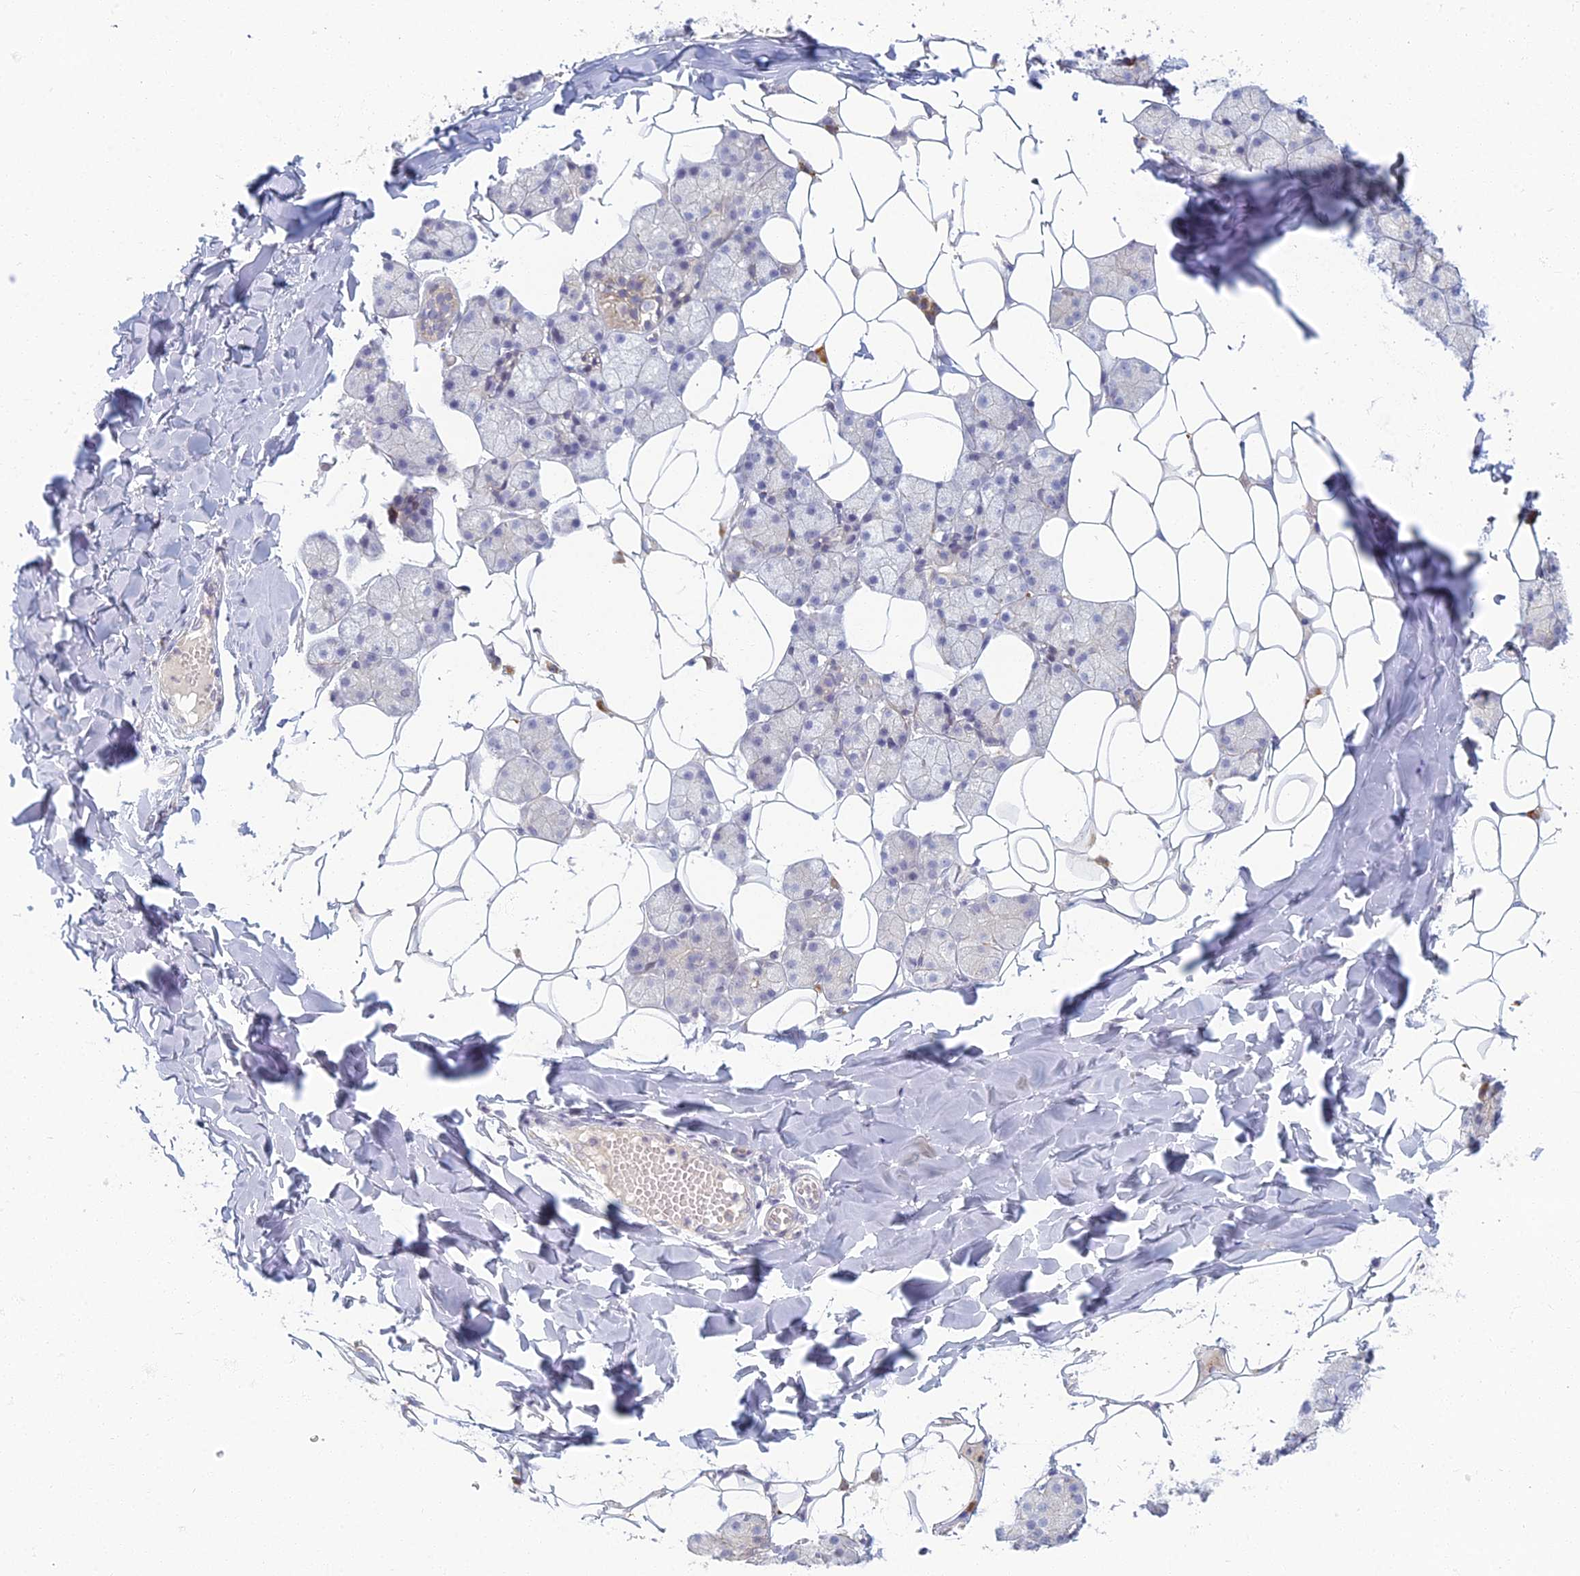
{"staining": {"intensity": "weak", "quantity": "<25%", "location": "cytoplasmic/membranous"}, "tissue": "salivary gland", "cell_type": "Glandular cells", "image_type": "normal", "snomed": [{"axis": "morphology", "description": "Normal tissue, NOS"}, {"axis": "topography", "description": "Salivary gland"}], "caption": "This is a image of immunohistochemistry (IHC) staining of unremarkable salivary gland, which shows no positivity in glandular cells. (Brightfield microscopy of DAB (3,3'-diaminobenzidine) IHC at high magnification).", "gene": "CHMP4B", "patient": {"sex": "female", "age": 33}}